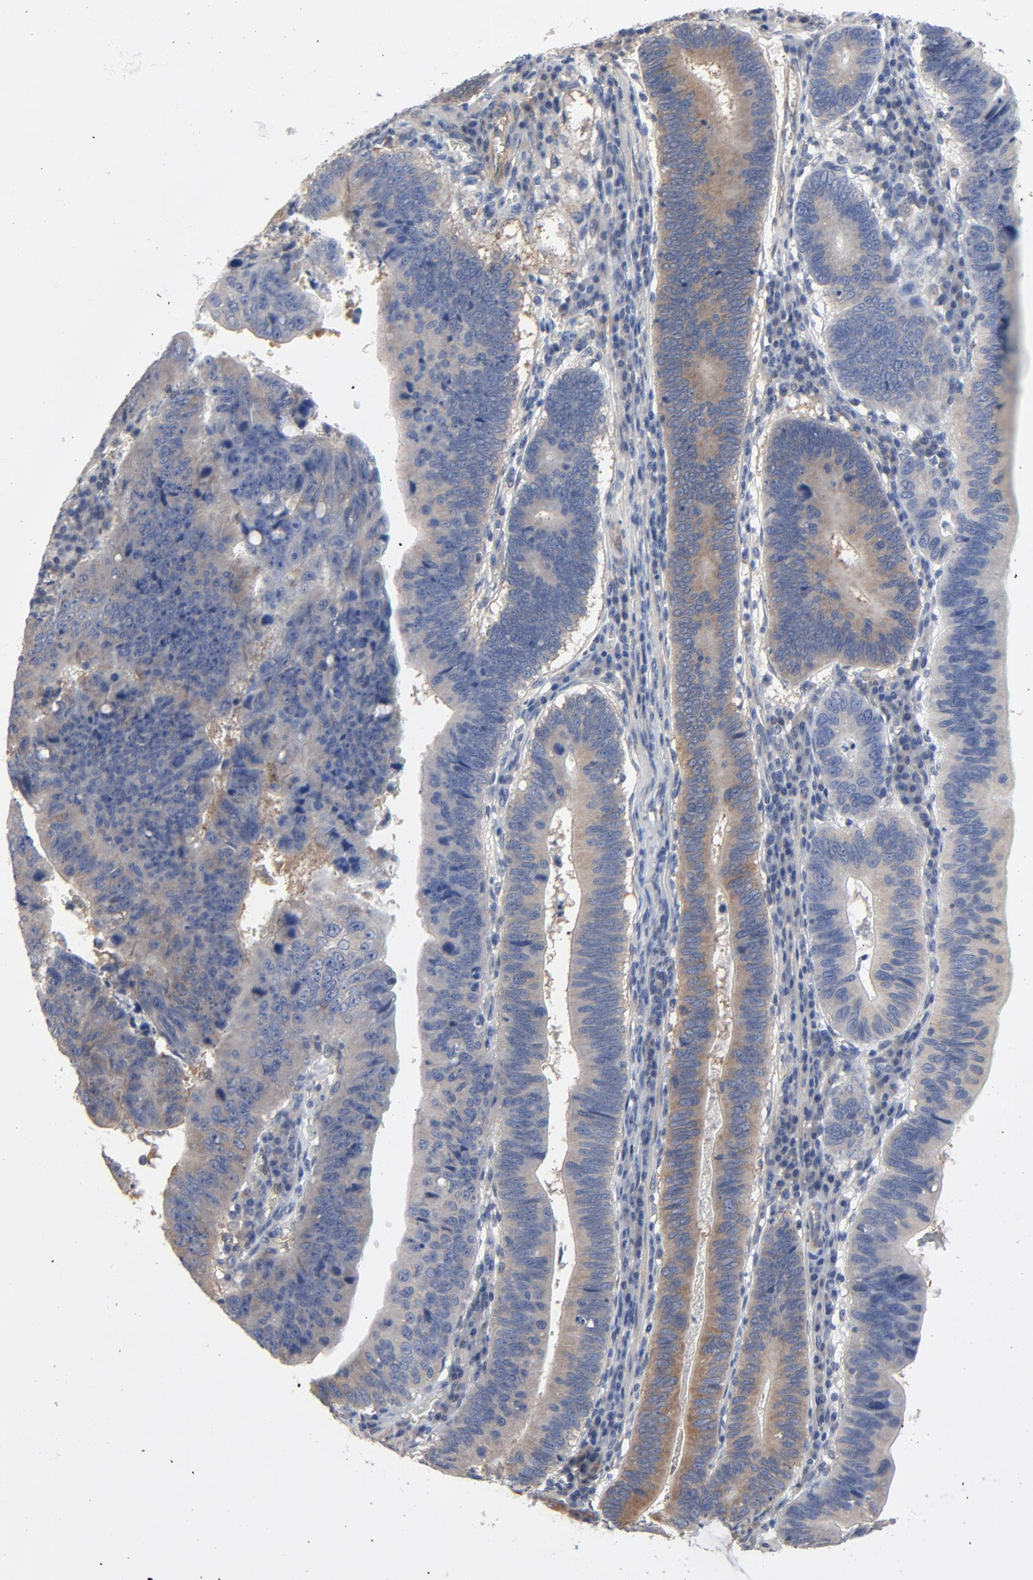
{"staining": {"intensity": "moderate", "quantity": ">75%", "location": "cytoplasmic/membranous"}, "tissue": "stomach cancer", "cell_type": "Tumor cells", "image_type": "cancer", "snomed": [{"axis": "morphology", "description": "Adenocarcinoma, NOS"}, {"axis": "topography", "description": "Stomach"}], "caption": "Approximately >75% of tumor cells in adenocarcinoma (stomach) reveal moderate cytoplasmic/membranous protein staining as visualized by brown immunohistochemical staining.", "gene": "DYNLT3", "patient": {"sex": "male", "age": 59}}